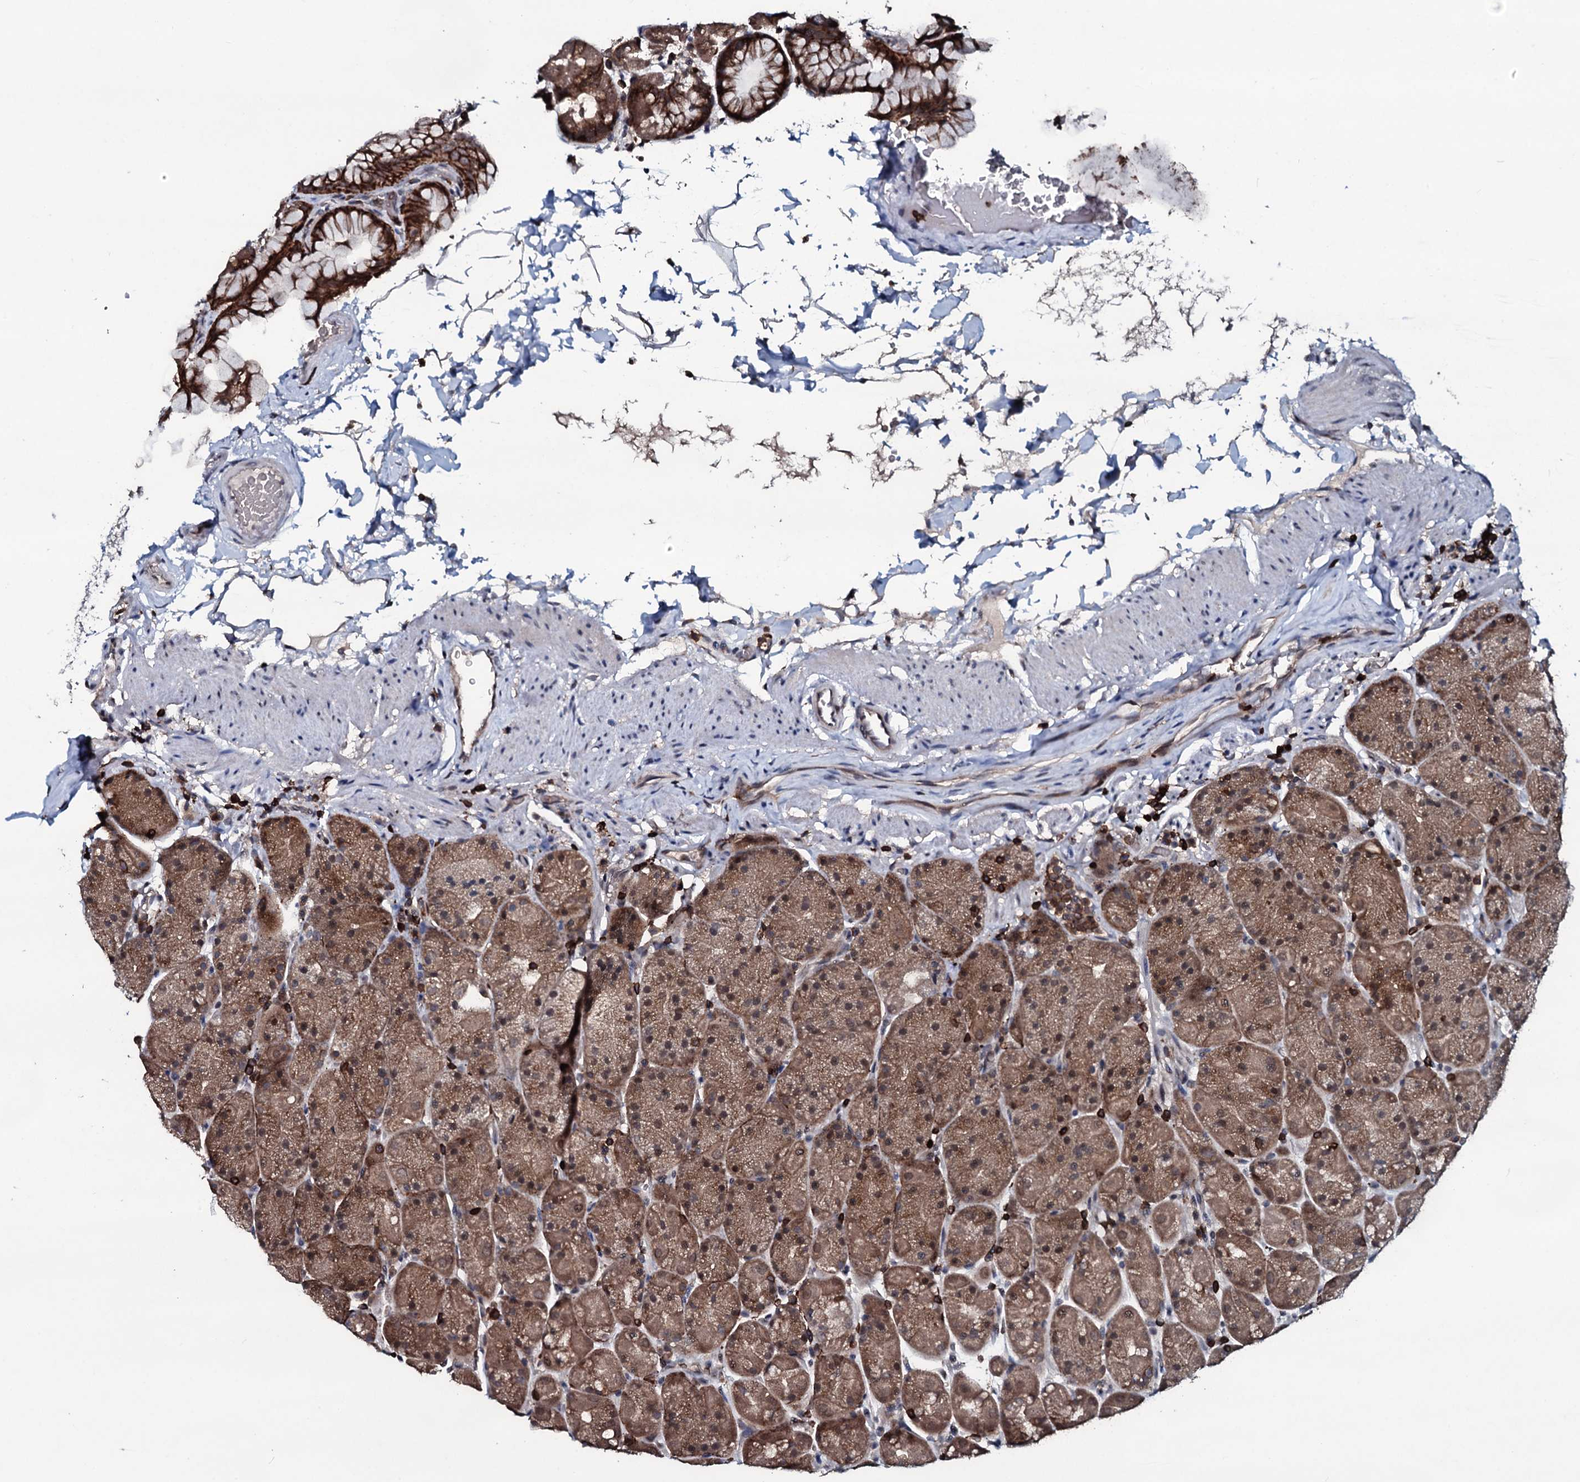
{"staining": {"intensity": "strong", "quantity": ">75%", "location": "cytoplasmic/membranous,nuclear"}, "tissue": "stomach", "cell_type": "Glandular cells", "image_type": "normal", "snomed": [{"axis": "morphology", "description": "Normal tissue, NOS"}, {"axis": "topography", "description": "Stomach, upper"}, {"axis": "topography", "description": "Stomach, lower"}], "caption": "Brown immunohistochemical staining in normal stomach demonstrates strong cytoplasmic/membranous,nuclear staining in approximately >75% of glandular cells.", "gene": "OGFOD2", "patient": {"sex": "male", "age": 67}}